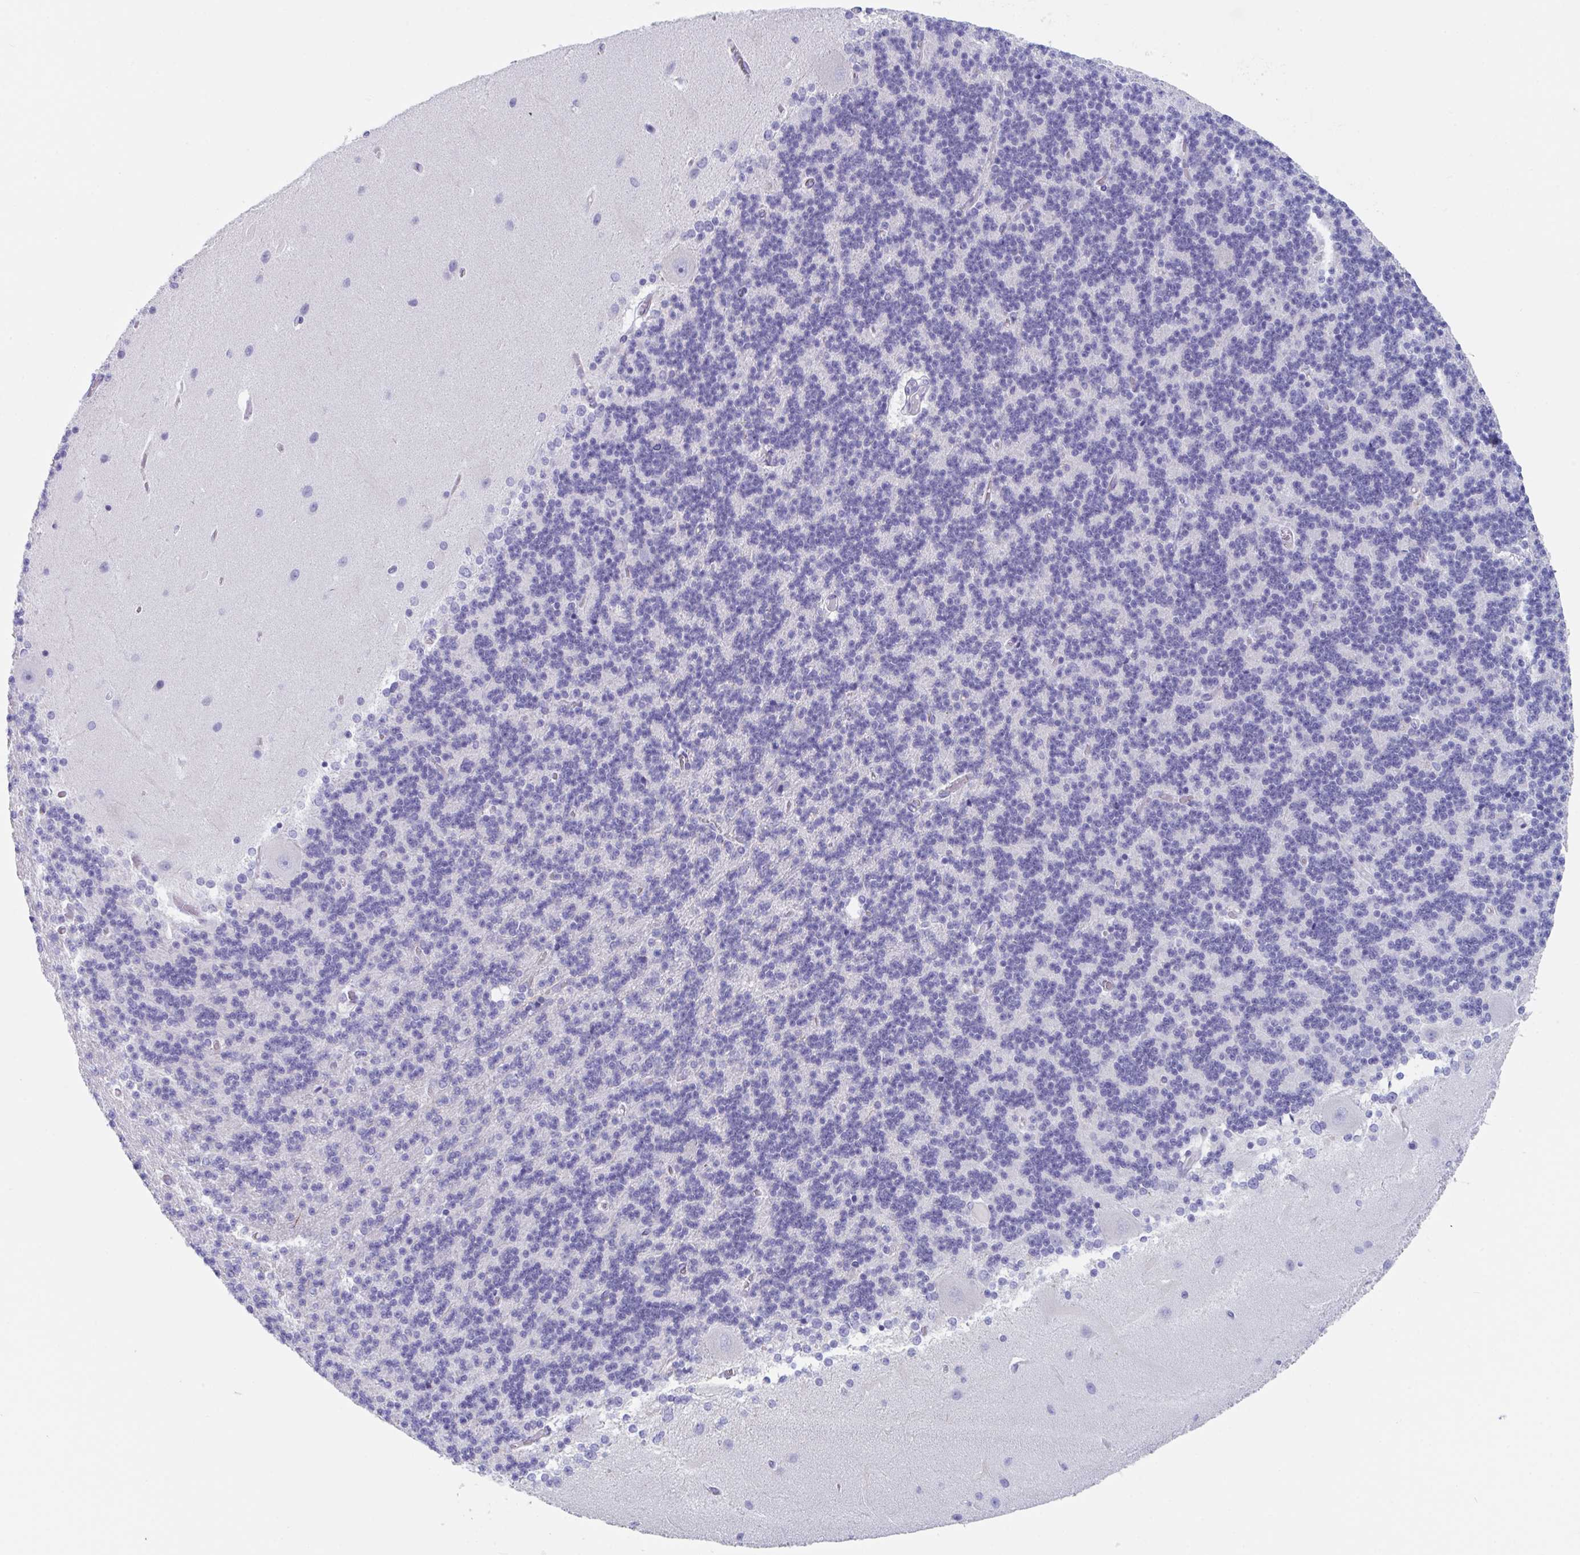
{"staining": {"intensity": "negative", "quantity": "none", "location": "none"}, "tissue": "cerebellum", "cell_type": "Cells in granular layer", "image_type": "normal", "snomed": [{"axis": "morphology", "description": "Normal tissue, NOS"}, {"axis": "topography", "description": "Cerebellum"}], "caption": "Human cerebellum stained for a protein using immunohistochemistry (IHC) demonstrates no positivity in cells in granular layer.", "gene": "ZPBP", "patient": {"sex": "female", "age": 54}}